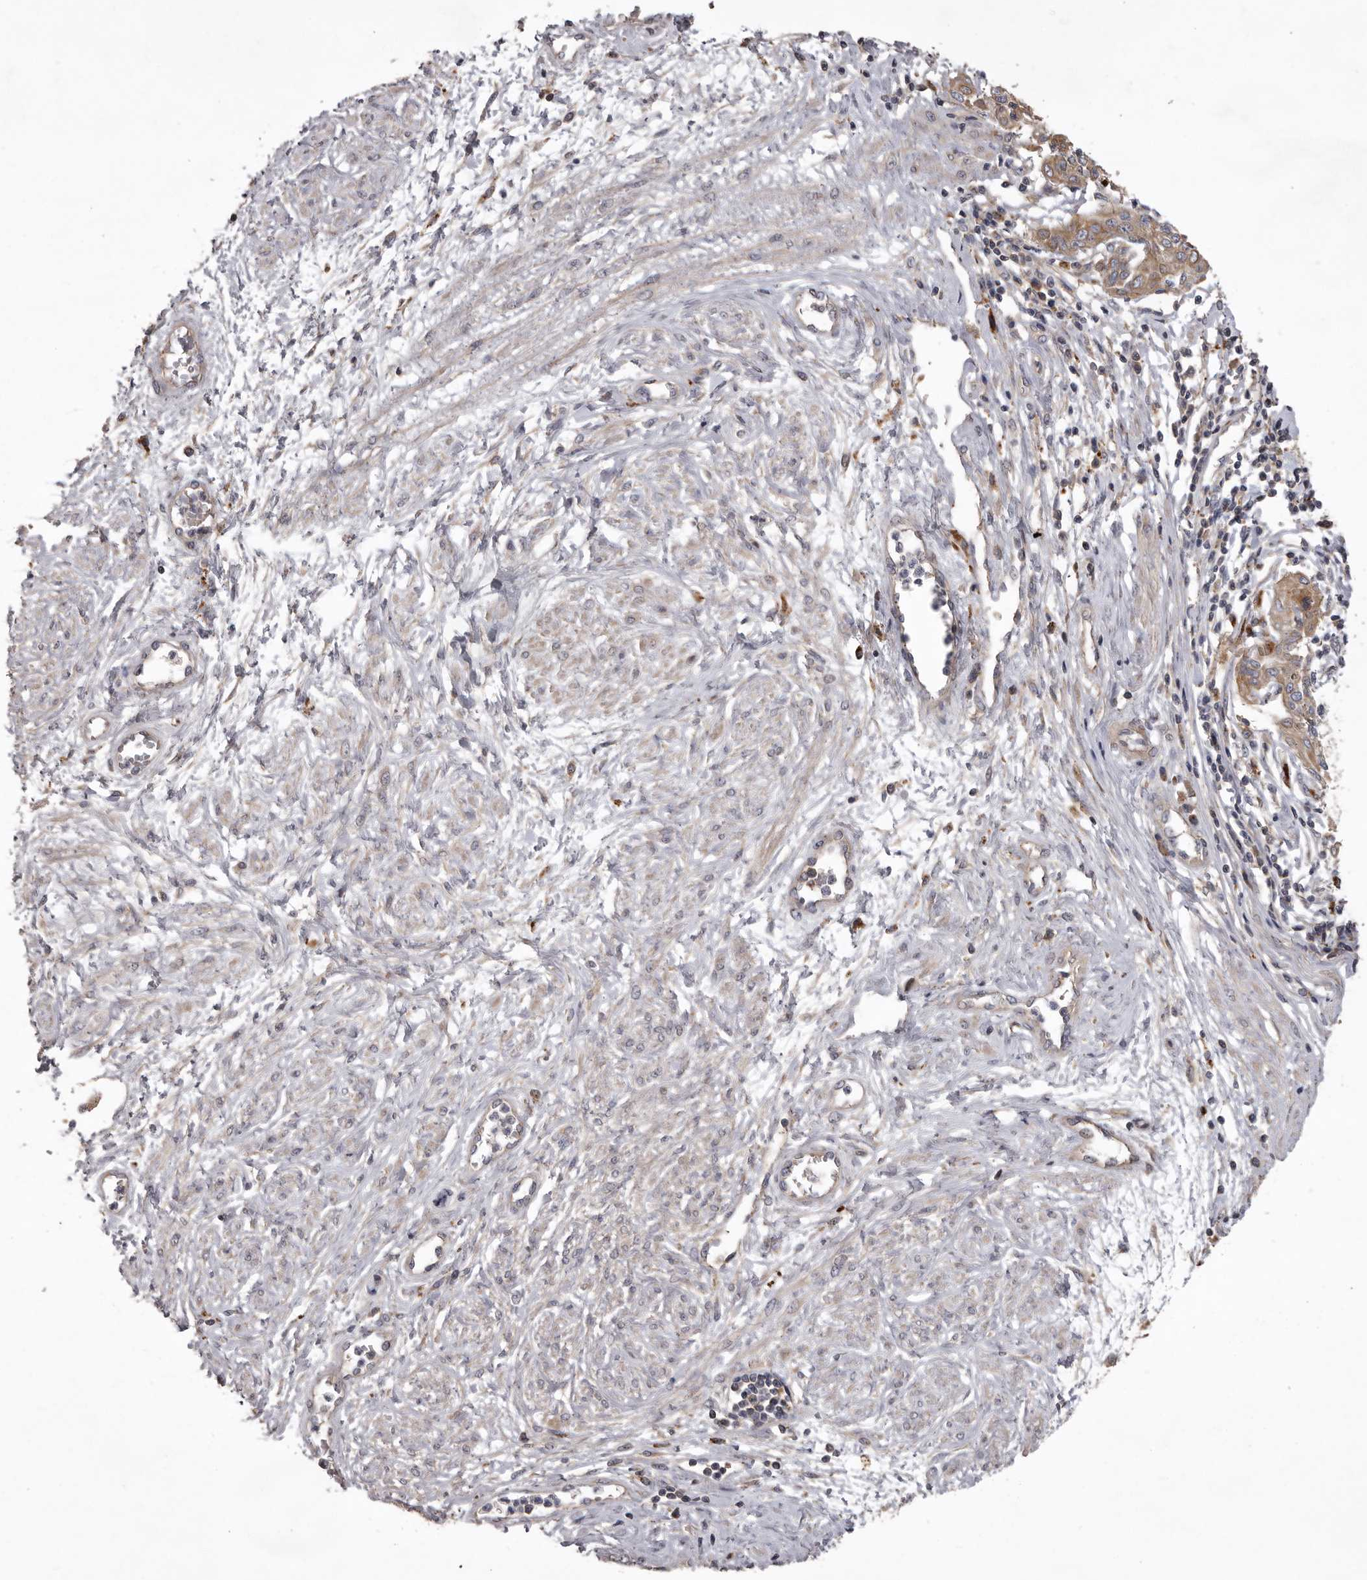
{"staining": {"intensity": "moderate", "quantity": ">75%", "location": "cytoplasmic/membranous"}, "tissue": "cervical cancer", "cell_type": "Tumor cells", "image_type": "cancer", "snomed": [{"axis": "morphology", "description": "Squamous cell carcinoma, NOS"}, {"axis": "topography", "description": "Cervix"}], "caption": "Immunohistochemical staining of cervical cancer exhibits medium levels of moderate cytoplasmic/membranous protein expression in about >75% of tumor cells.", "gene": "WDR47", "patient": {"sex": "female", "age": 34}}